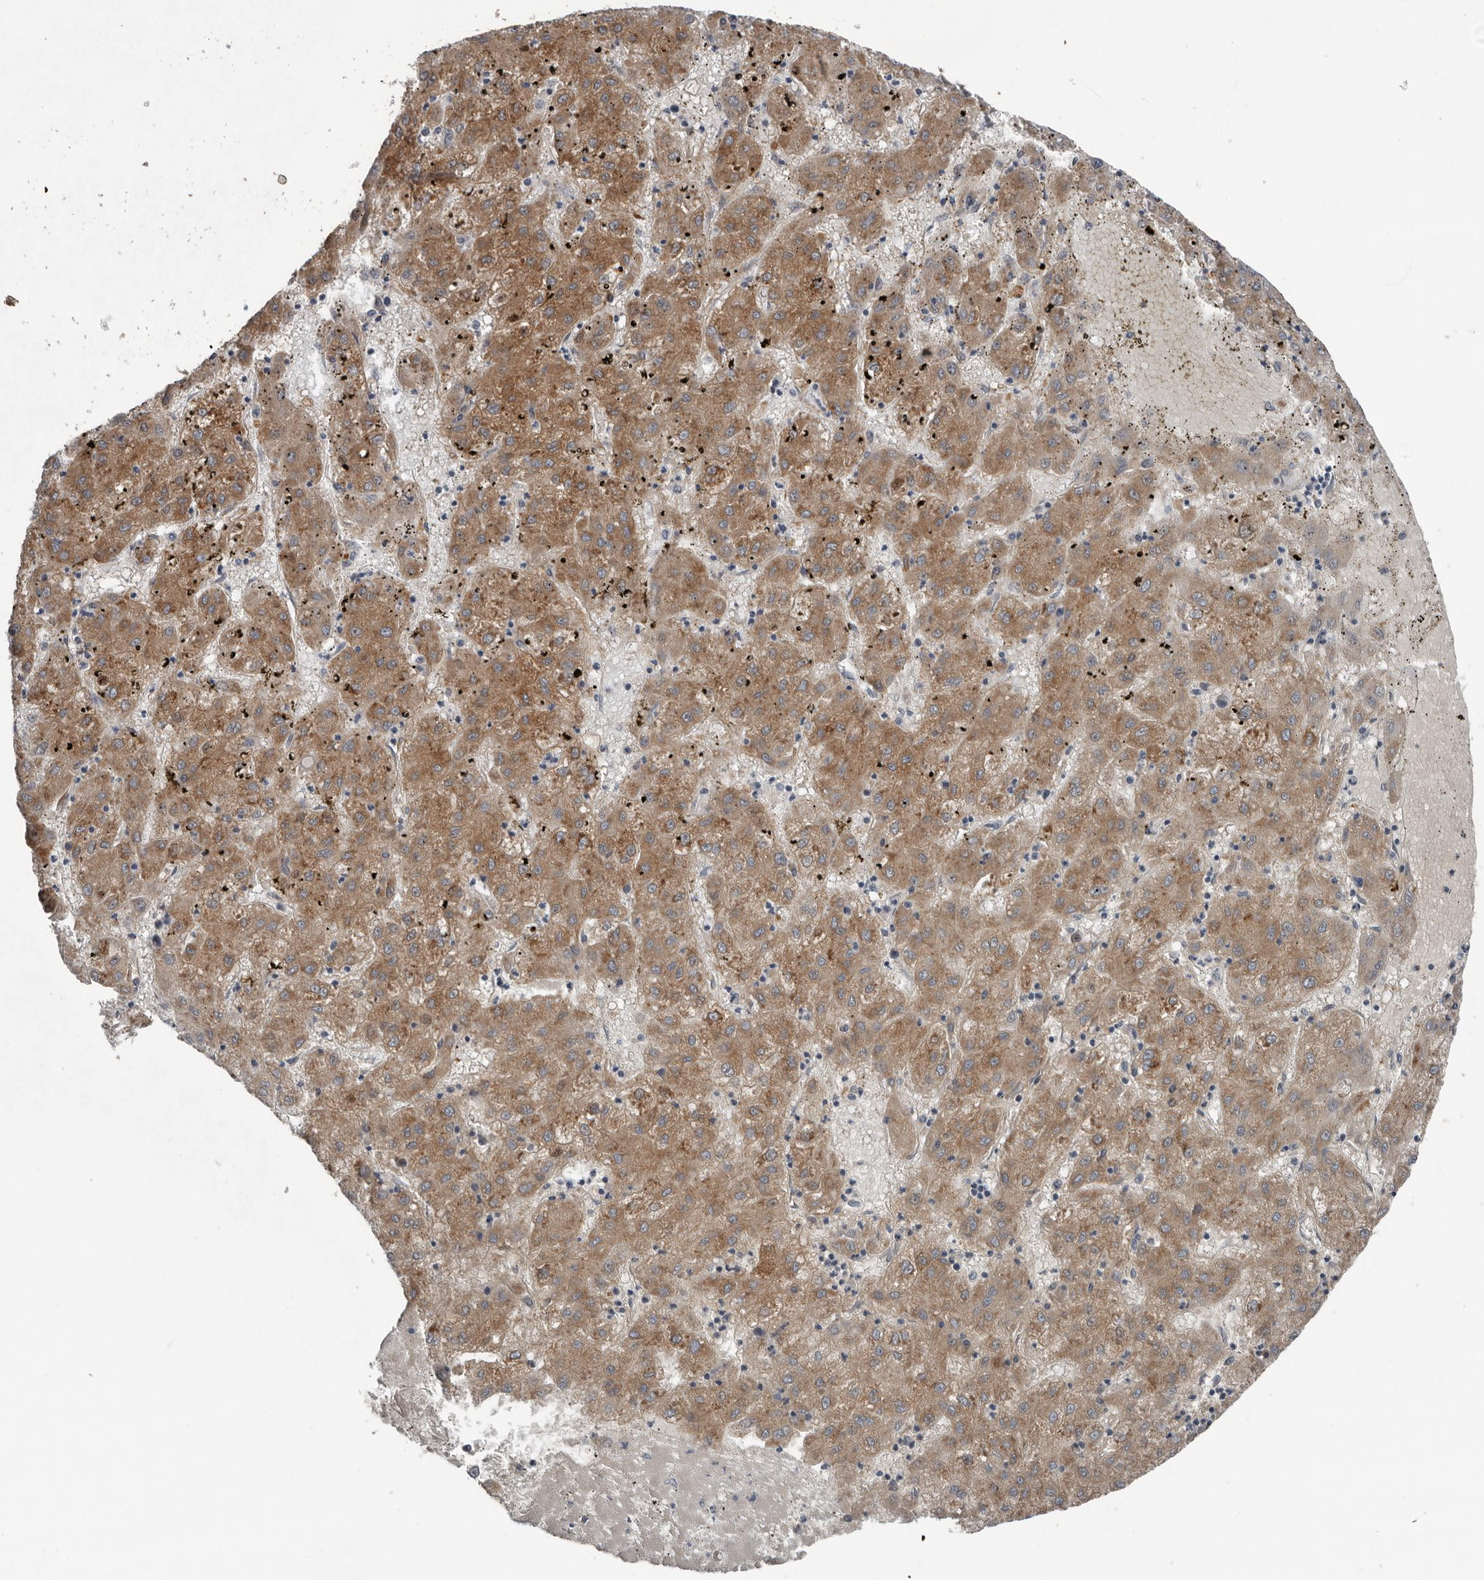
{"staining": {"intensity": "moderate", "quantity": ">75%", "location": "cytoplasmic/membranous"}, "tissue": "liver cancer", "cell_type": "Tumor cells", "image_type": "cancer", "snomed": [{"axis": "morphology", "description": "Carcinoma, Hepatocellular, NOS"}, {"axis": "topography", "description": "Liver"}], "caption": "Moderate cytoplasmic/membranous protein expression is present in about >75% of tumor cells in hepatocellular carcinoma (liver).", "gene": "RANBP17", "patient": {"sex": "male", "age": 72}}